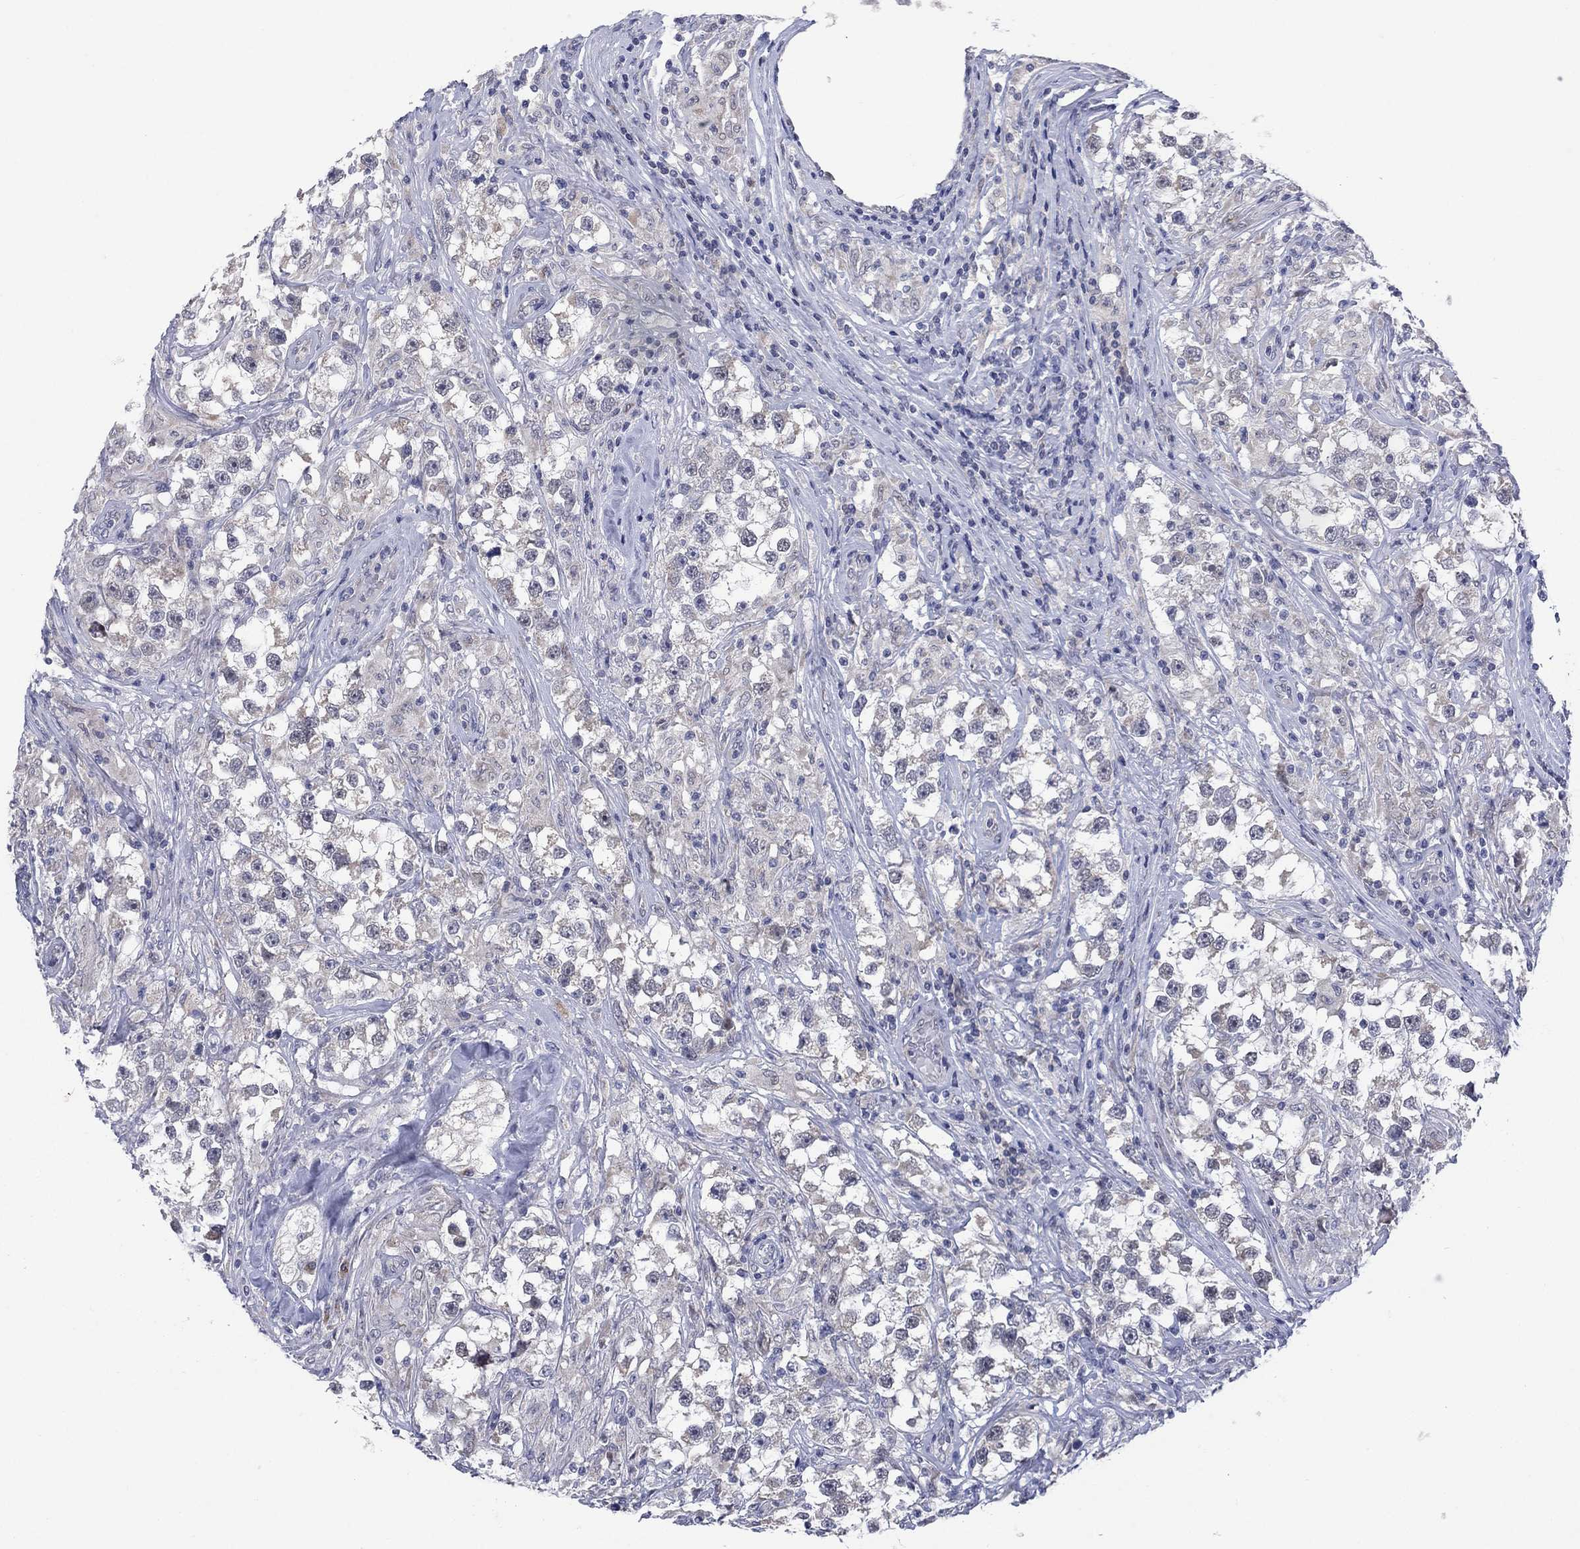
{"staining": {"intensity": "negative", "quantity": "none", "location": "none"}, "tissue": "testis cancer", "cell_type": "Tumor cells", "image_type": "cancer", "snomed": [{"axis": "morphology", "description": "Seminoma, NOS"}, {"axis": "topography", "description": "Testis"}], "caption": "This is an immunohistochemistry image of testis seminoma. There is no staining in tumor cells.", "gene": "SDC1", "patient": {"sex": "male", "age": 46}}